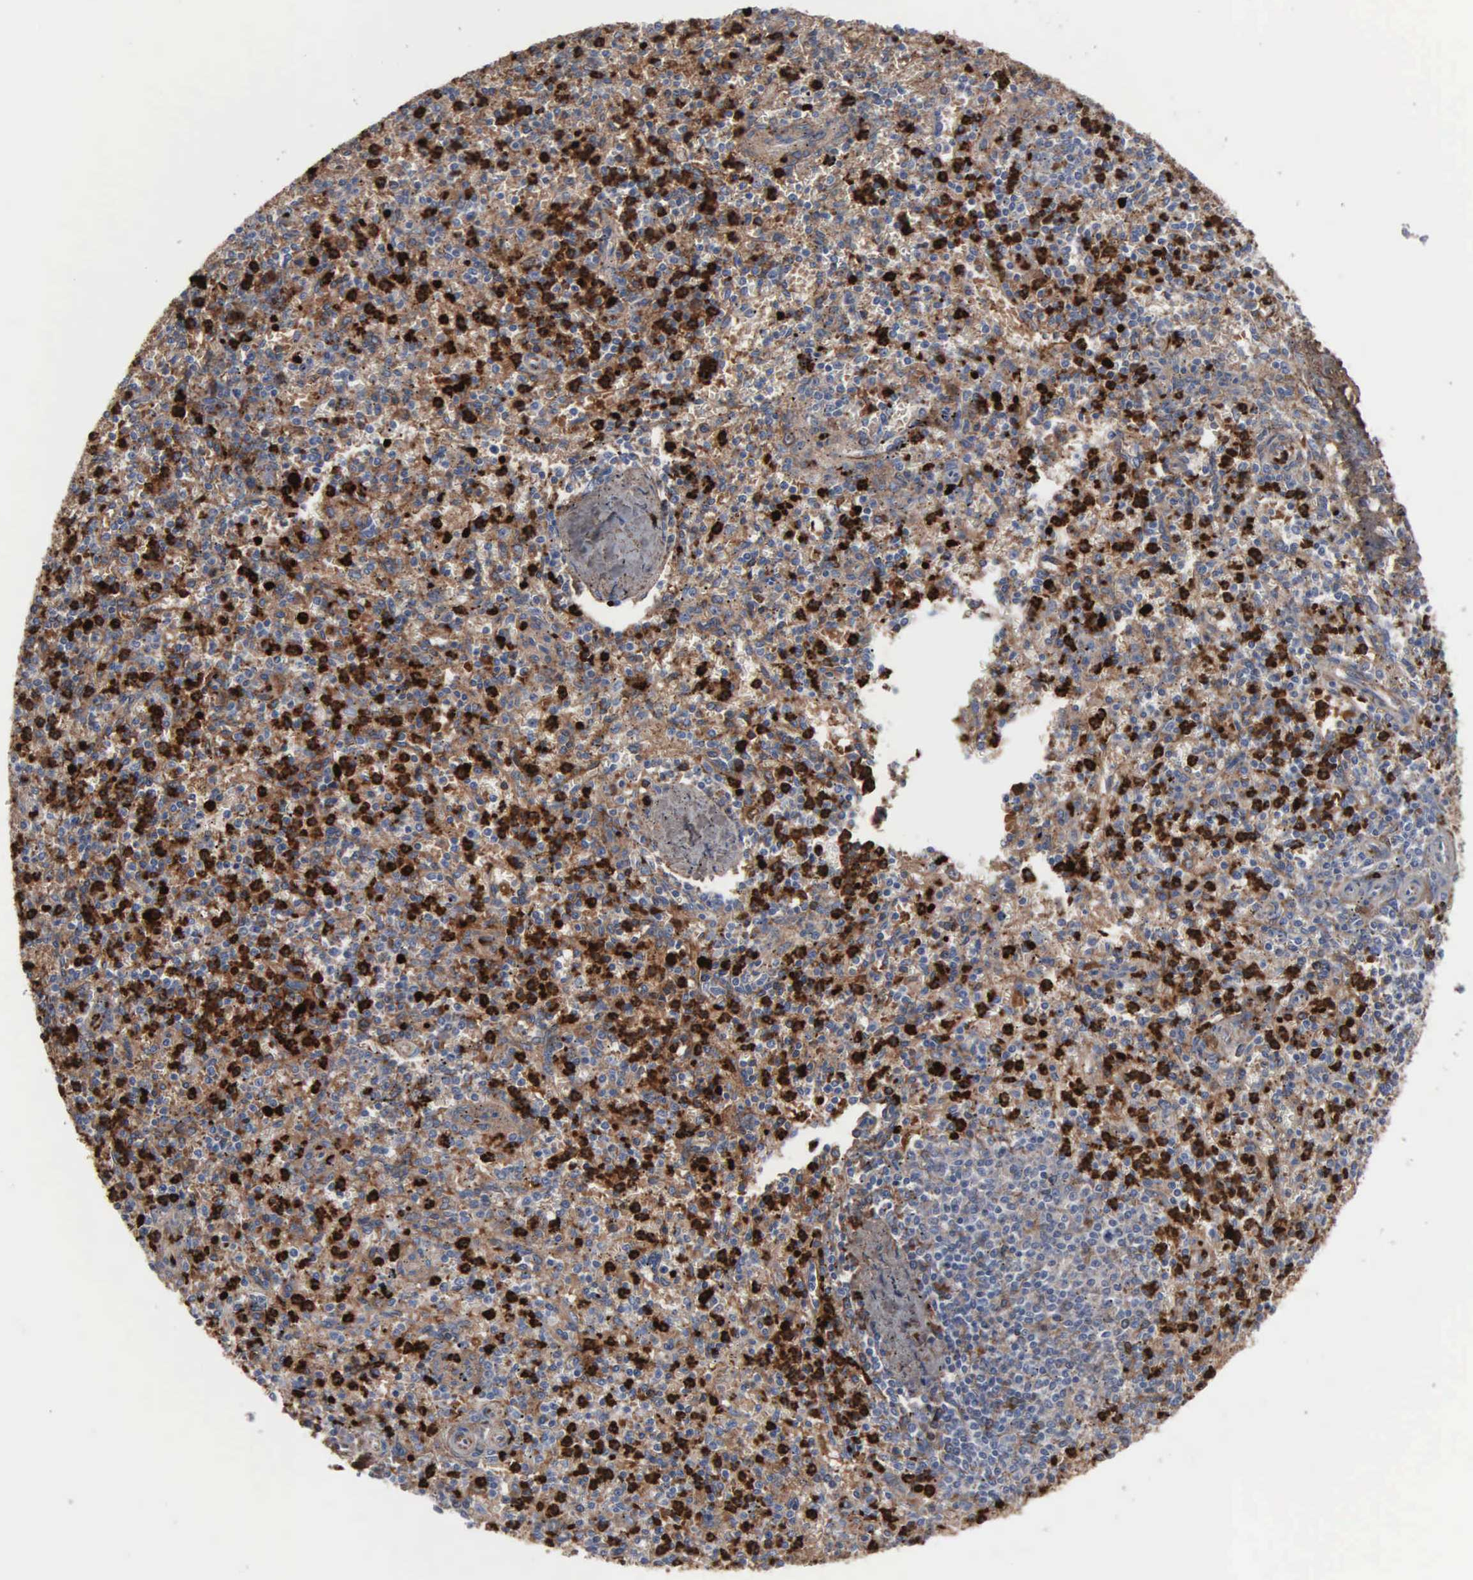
{"staining": {"intensity": "moderate", "quantity": "25%-75%", "location": "cytoplasmic/membranous"}, "tissue": "spleen", "cell_type": "Cells in red pulp", "image_type": "normal", "snomed": [{"axis": "morphology", "description": "Normal tissue, NOS"}, {"axis": "topography", "description": "Spleen"}], "caption": "IHC photomicrograph of normal spleen stained for a protein (brown), which reveals medium levels of moderate cytoplasmic/membranous positivity in approximately 25%-75% of cells in red pulp.", "gene": "FN1", "patient": {"sex": "male", "age": 72}}